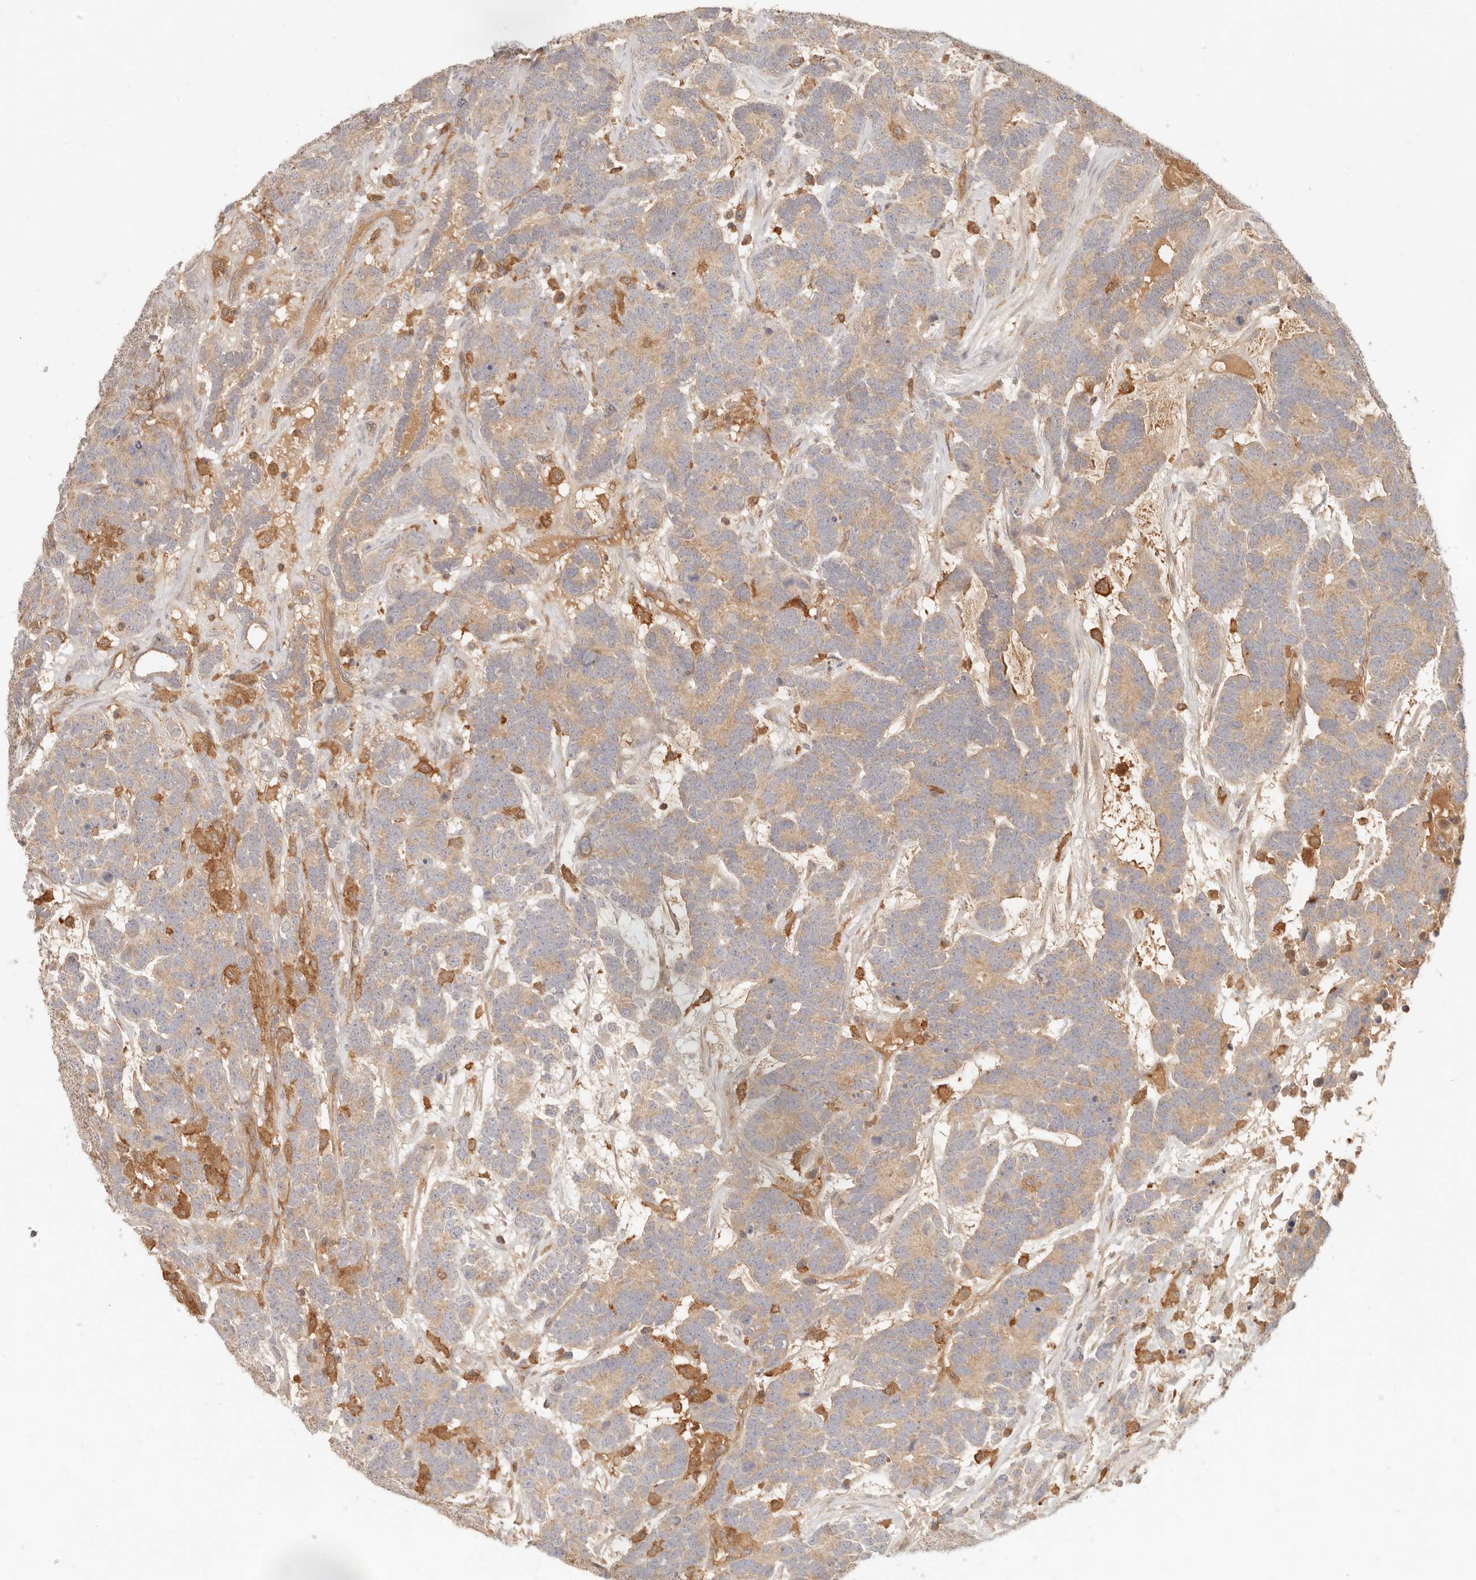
{"staining": {"intensity": "weak", "quantity": ">75%", "location": "cytoplasmic/membranous"}, "tissue": "testis cancer", "cell_type": "Tumor cells", "image_type": "cancer", "snomed": [{"axis": "morphology", "description": "Carcinoma, Embryonal, NOS"}, {"axis": "topography", "description": "Testis"}], "caption": "Immunohistochemistry (IHC) image of testis cancer (embryonal carcinoma) stained for a protein (brown), which shows low levels of weak cytoplasmic/membranous positivity in approximately >75% of tumor cells.", "gene": "NECAP2", "patient": {"sex": "male", "age": 26}}